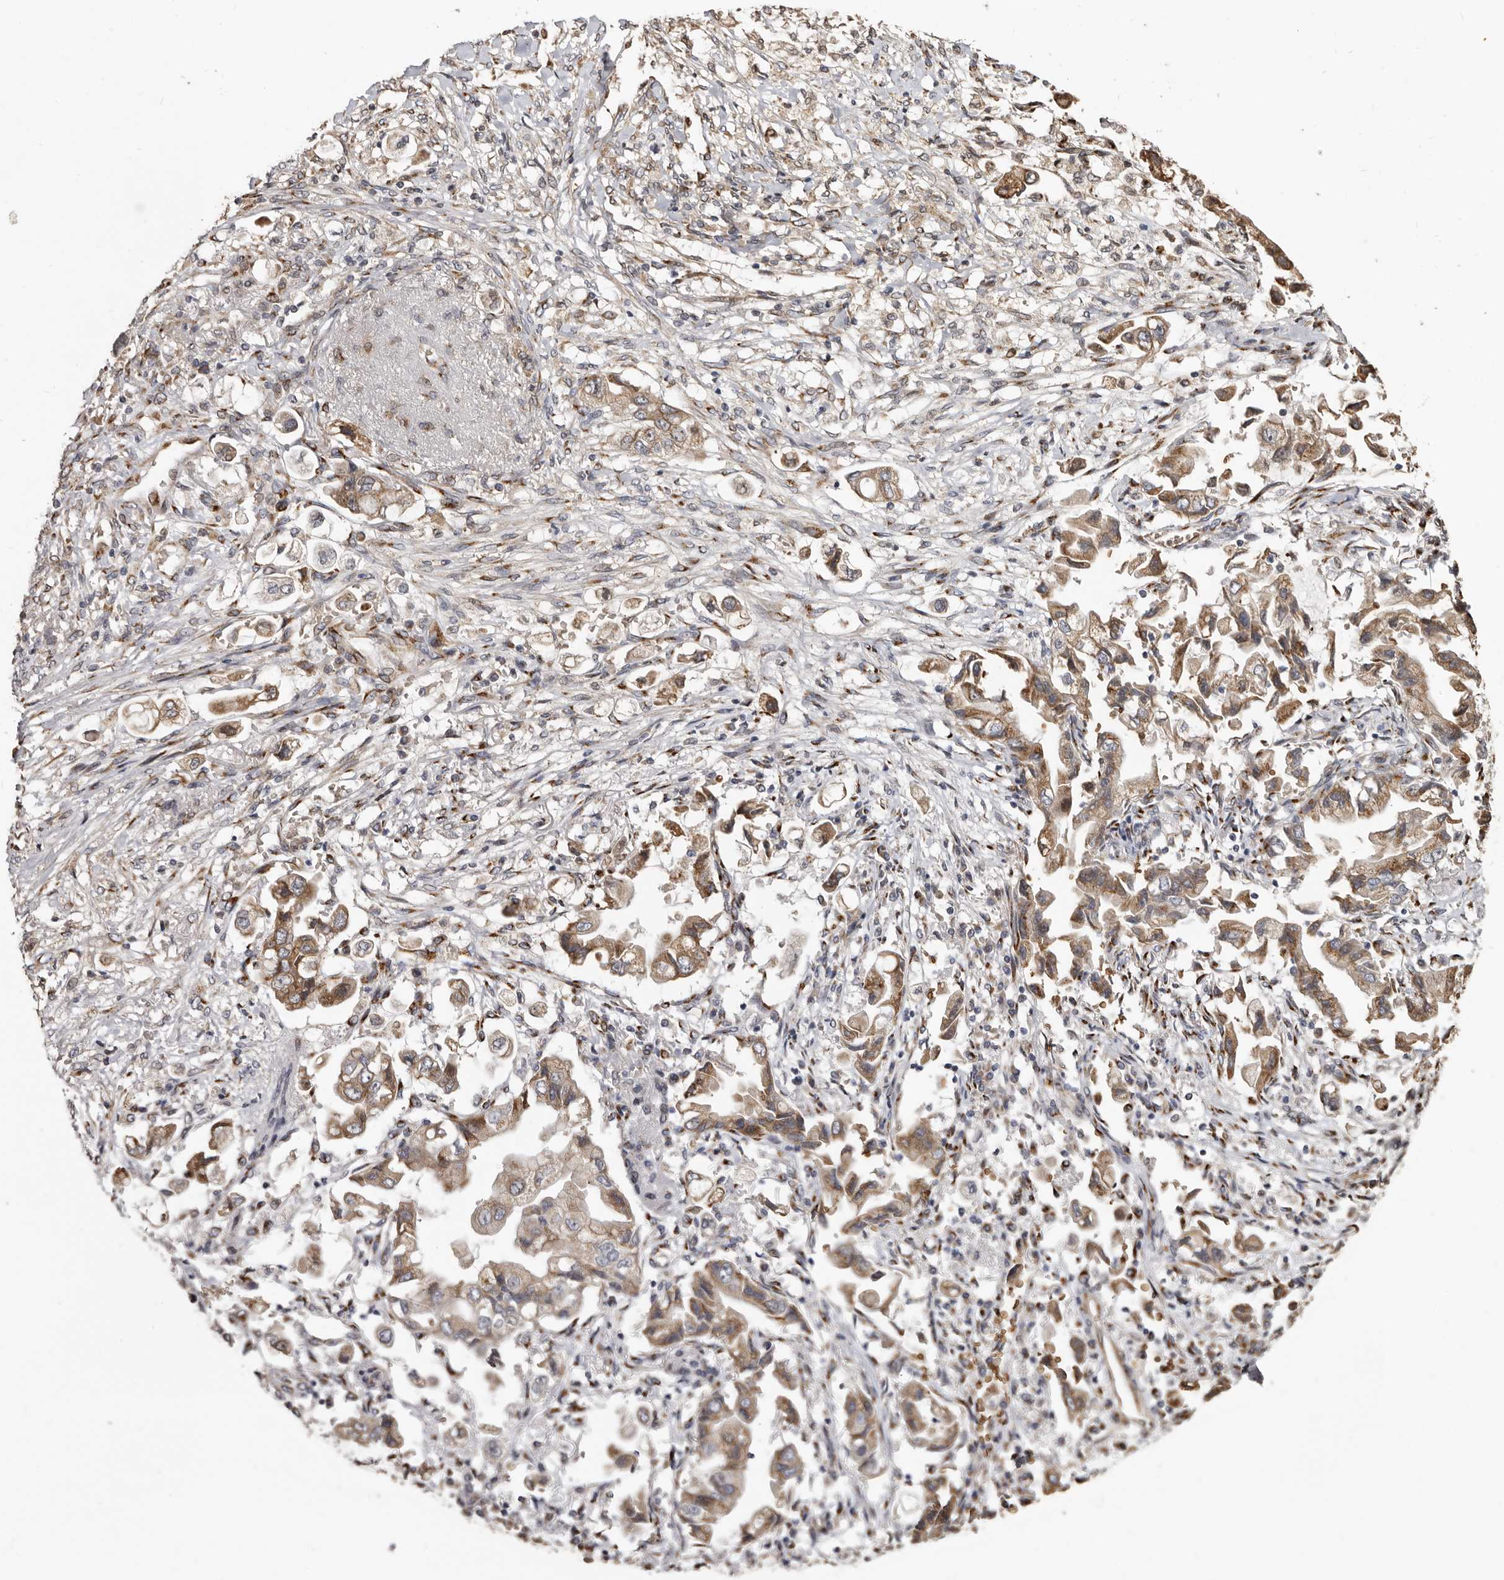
{"staining": {"intensity": "moderate", "quantity": ">75%", "location": "cytoplasmic/membranous"}, "tissue": "stomach cancer", "cell_type": "Tumor cells", "image_type": "cancer", "snomed": [{"axis": "morphology", "description": "Adenocarcinoma, NOS"}, {"axis": "topography", "description": "Stomach"}], "caption": "High-magnification brightfield microscopy of stomach cancer stained with DAB (brown) and counterstained with hematoxylin (blue). tumor cells exhibit moderate cytoplasmic/membranous expression is appreciated in approximately>75% of cells.", "gene": "ENTREP1", "patient": {"sex": "male", "age": 62}}